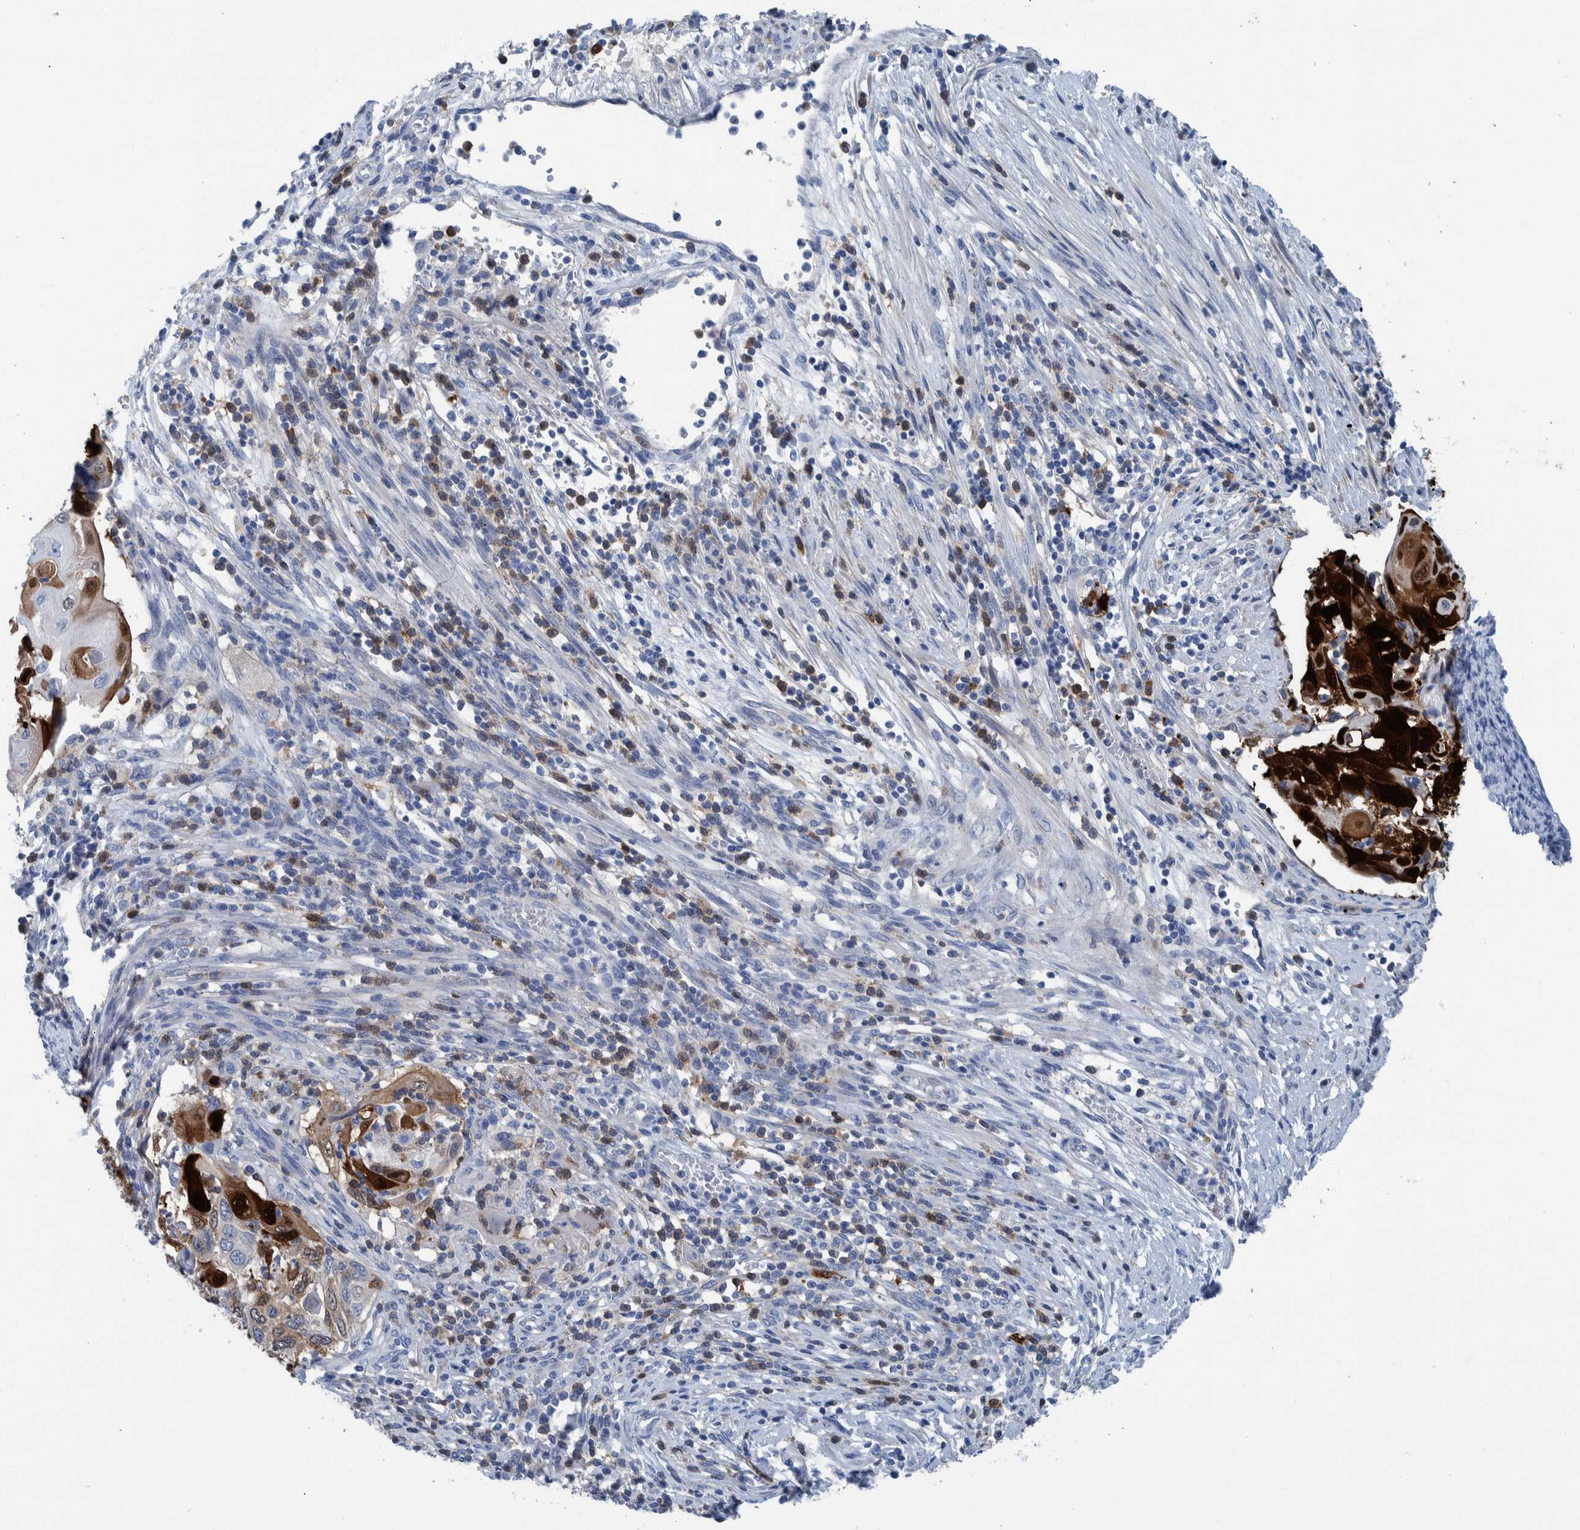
{"staining": {"intensity": "strong", "quantity": "<25%", "location": "cytoplasmic/membranous,nuclear"}, "tissue": "cervical cancer", "cell_type": "Tumor cells", "image_type": "cancer", "snomed": [{"axis": "morphology", "description": "Squamous cell carcinoma, NOS"}, {"axis": "topography", "description": "Cervix"}], "caption": "The photomicrograph reveals staining of cervical cancer, revealing strong cytoplasmic/membranous and nuclear protein expression (brown color) within tumor cells.", "gene": "IDO1", "patient": {"sex": "female", "age": 70}}